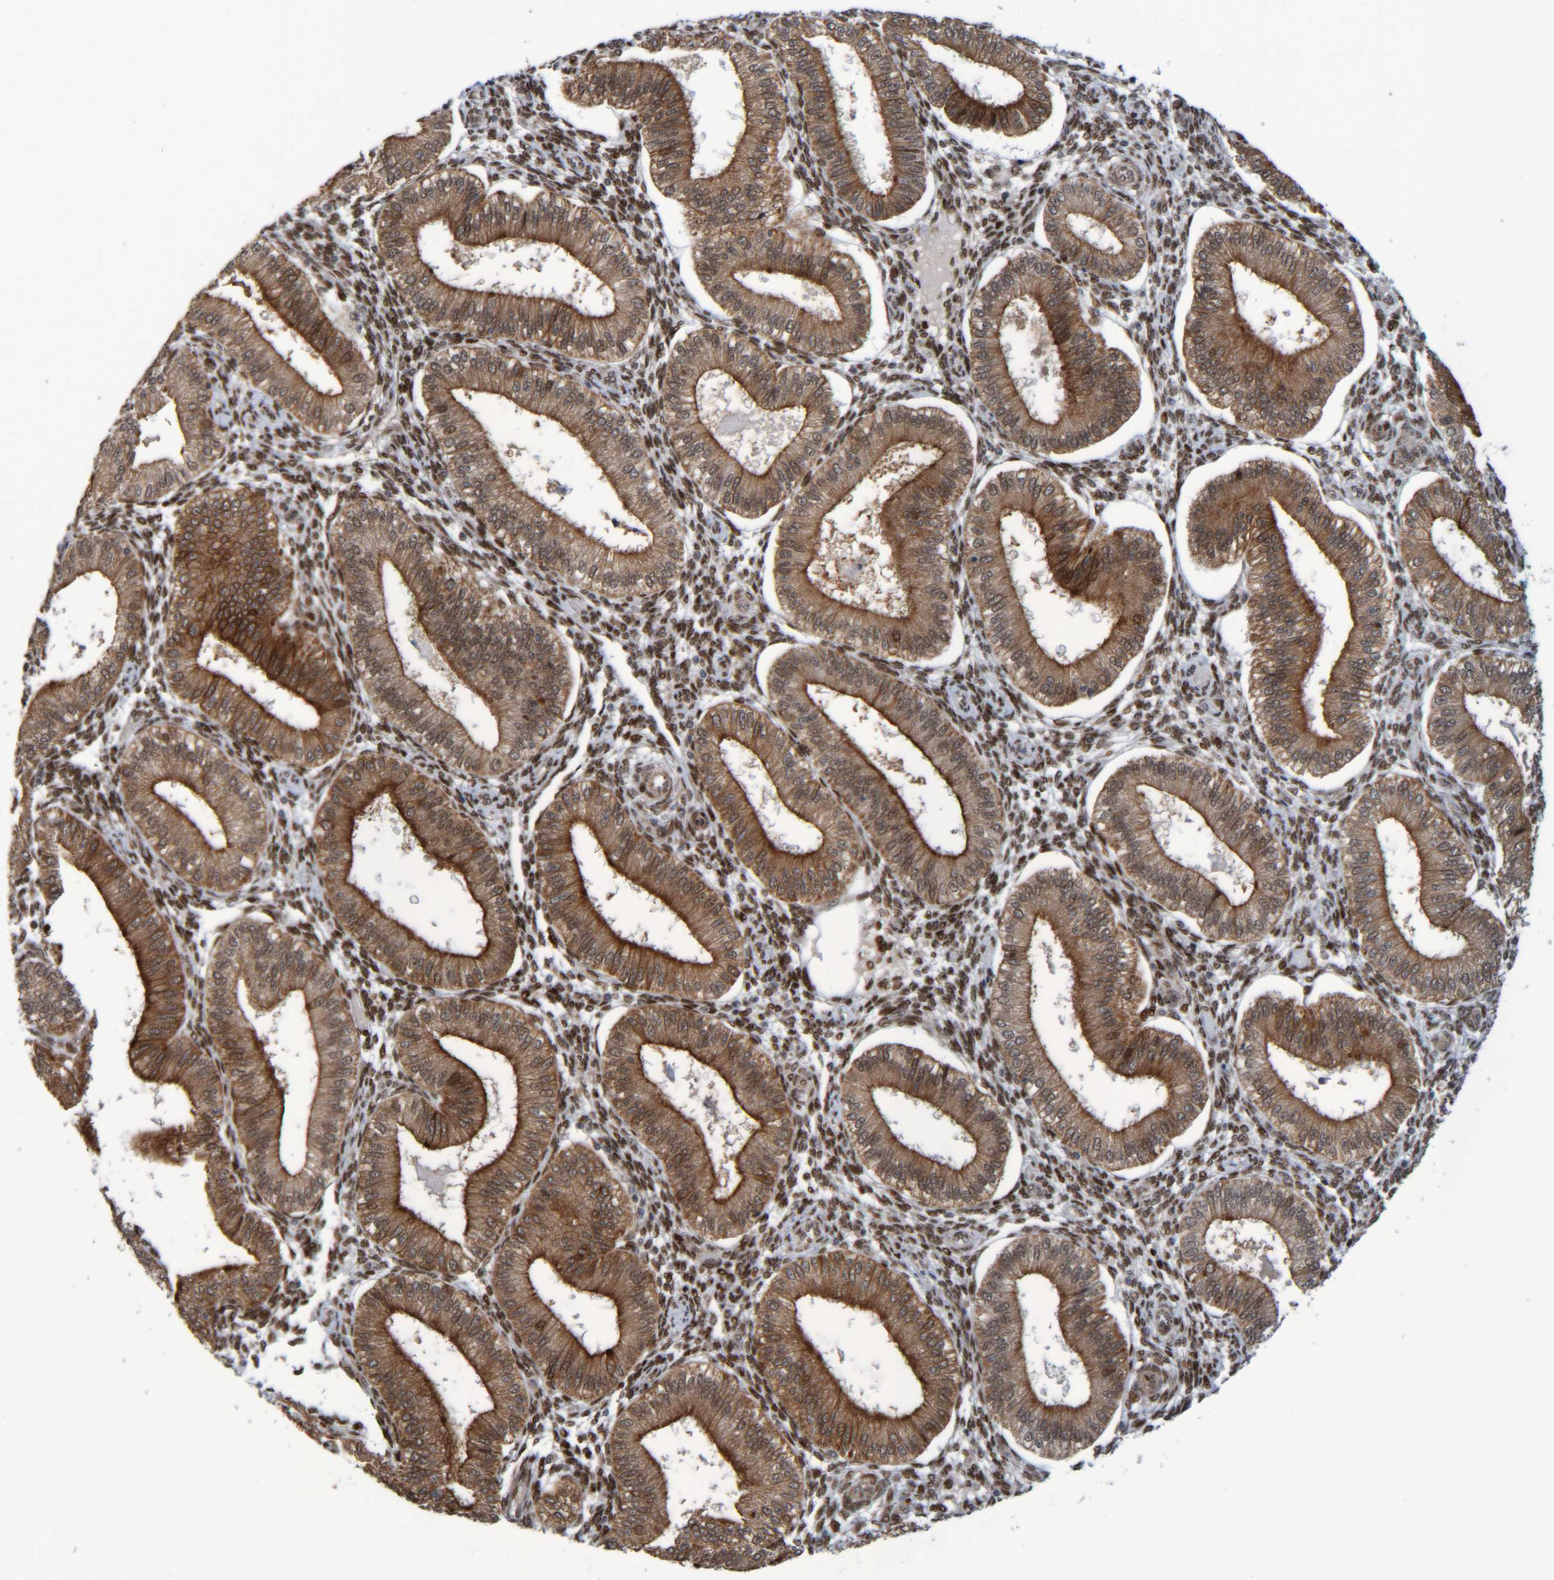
{"staining": {"intensity": "moderate", "quantity": "25%-75%", "location": "nuclear"}, "tissue": "endometrium", "cell_type": "Cells in endometrial stroma", "image_type": "normal", "snomed": [{"axis": "morphology", "description": "Normal tissue, NOS"}, {"axis": "topography", "description": "Endometrium"}], "caption": "DAB immunohistochemical staining of normal endometrium reveals moderate nuclear protein positivity in approximately 25%-75% of cells in endometrial stroma. (DAB IHC, brown staining for protein, blue staining for nuclei).", "gene": "CCDC57", "patient": {"sex": "female", "age": 39}}